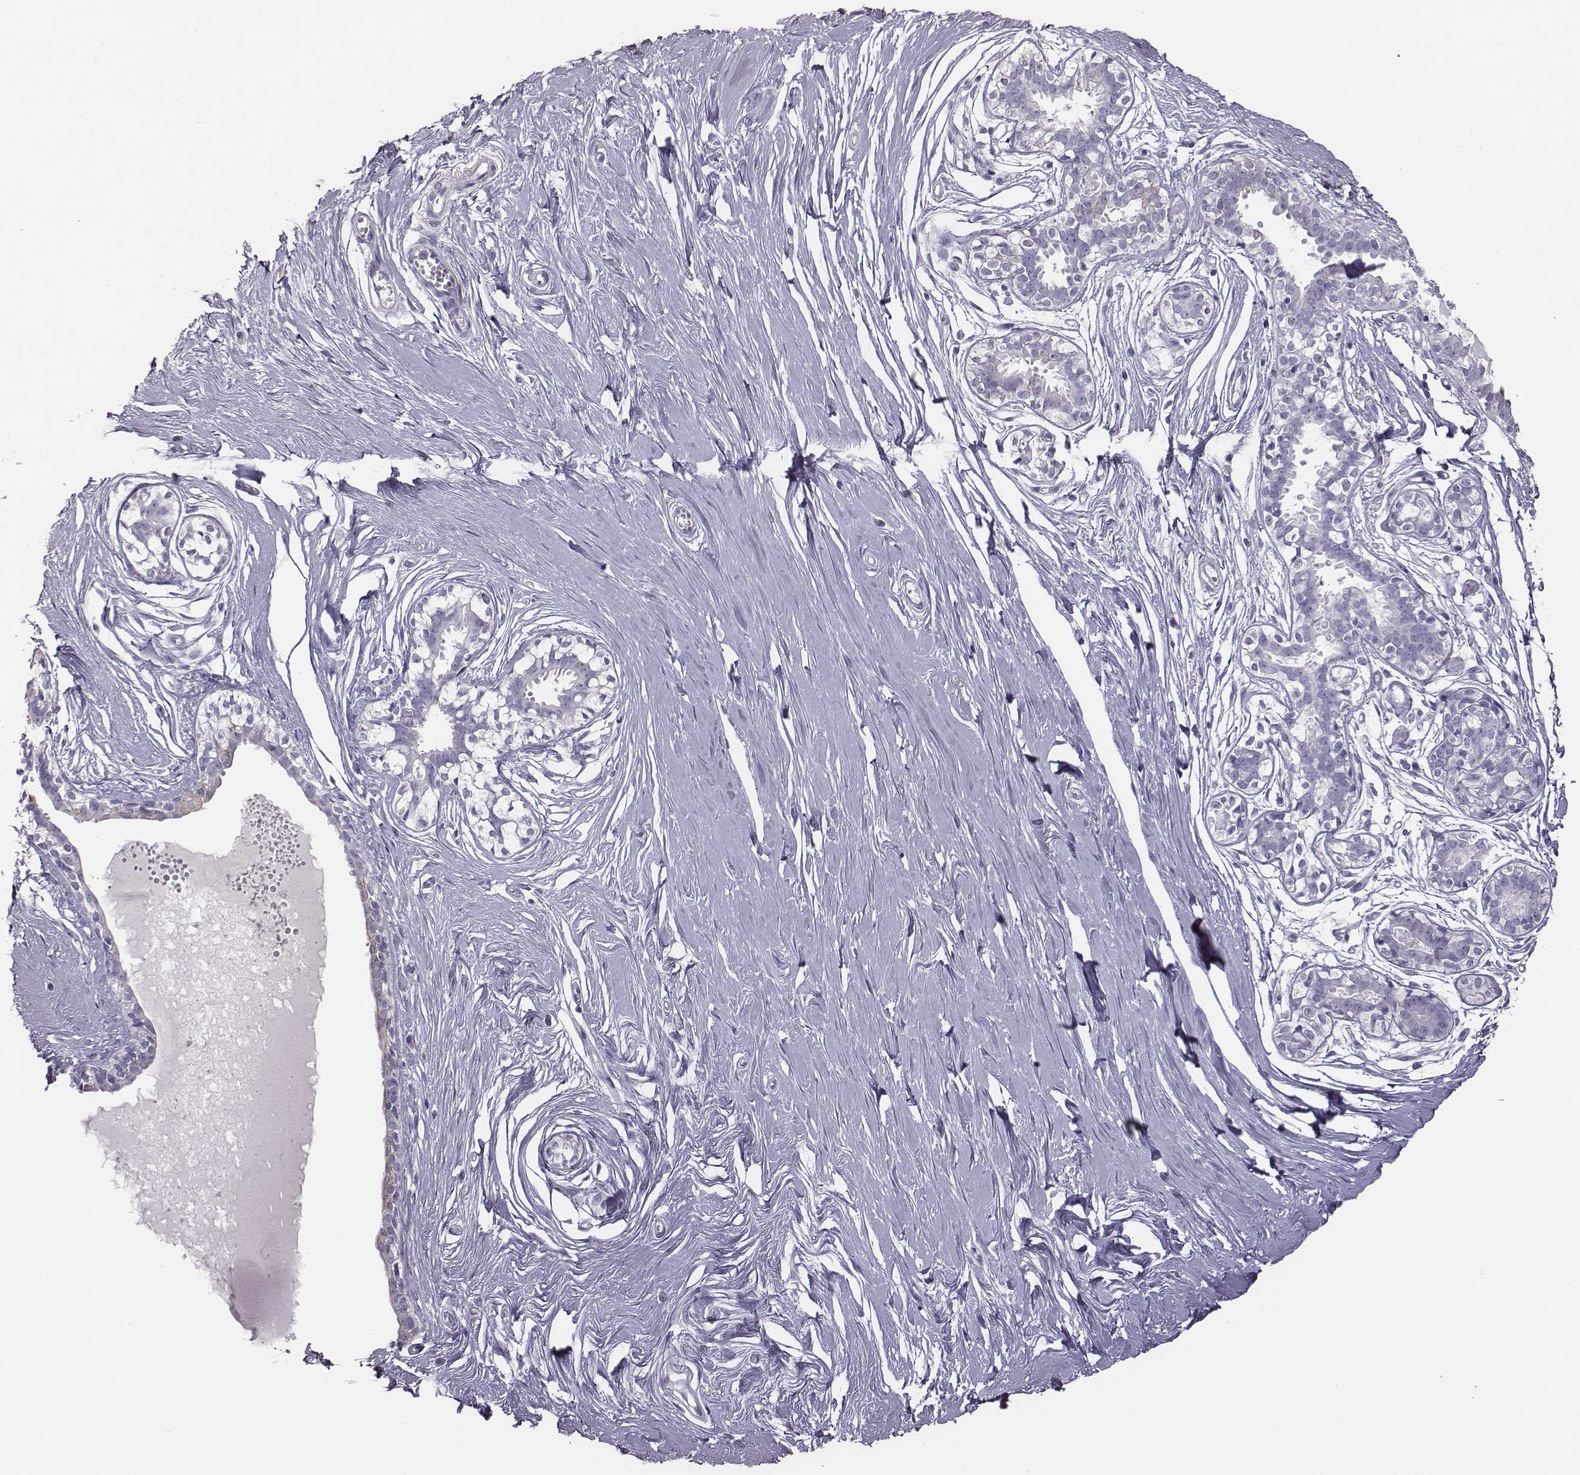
{"staining": {"intensity": "negative", "quantity": "none", "location": "none"}, "tissue": "breast", "cell_type": "Adipocytes", "image_type": "normal", "snomed": [{"axis": "morphology", "description": "Normal tissue, NOS"}, {"axis": "topography", "description": "Breast"}], "caption": "A photomicrograph of breast stained for a protein reveals no brown staining in adipocytes.", "gene": "ENSG00000290147", "patient": {"sex": "female", "age": 49}}